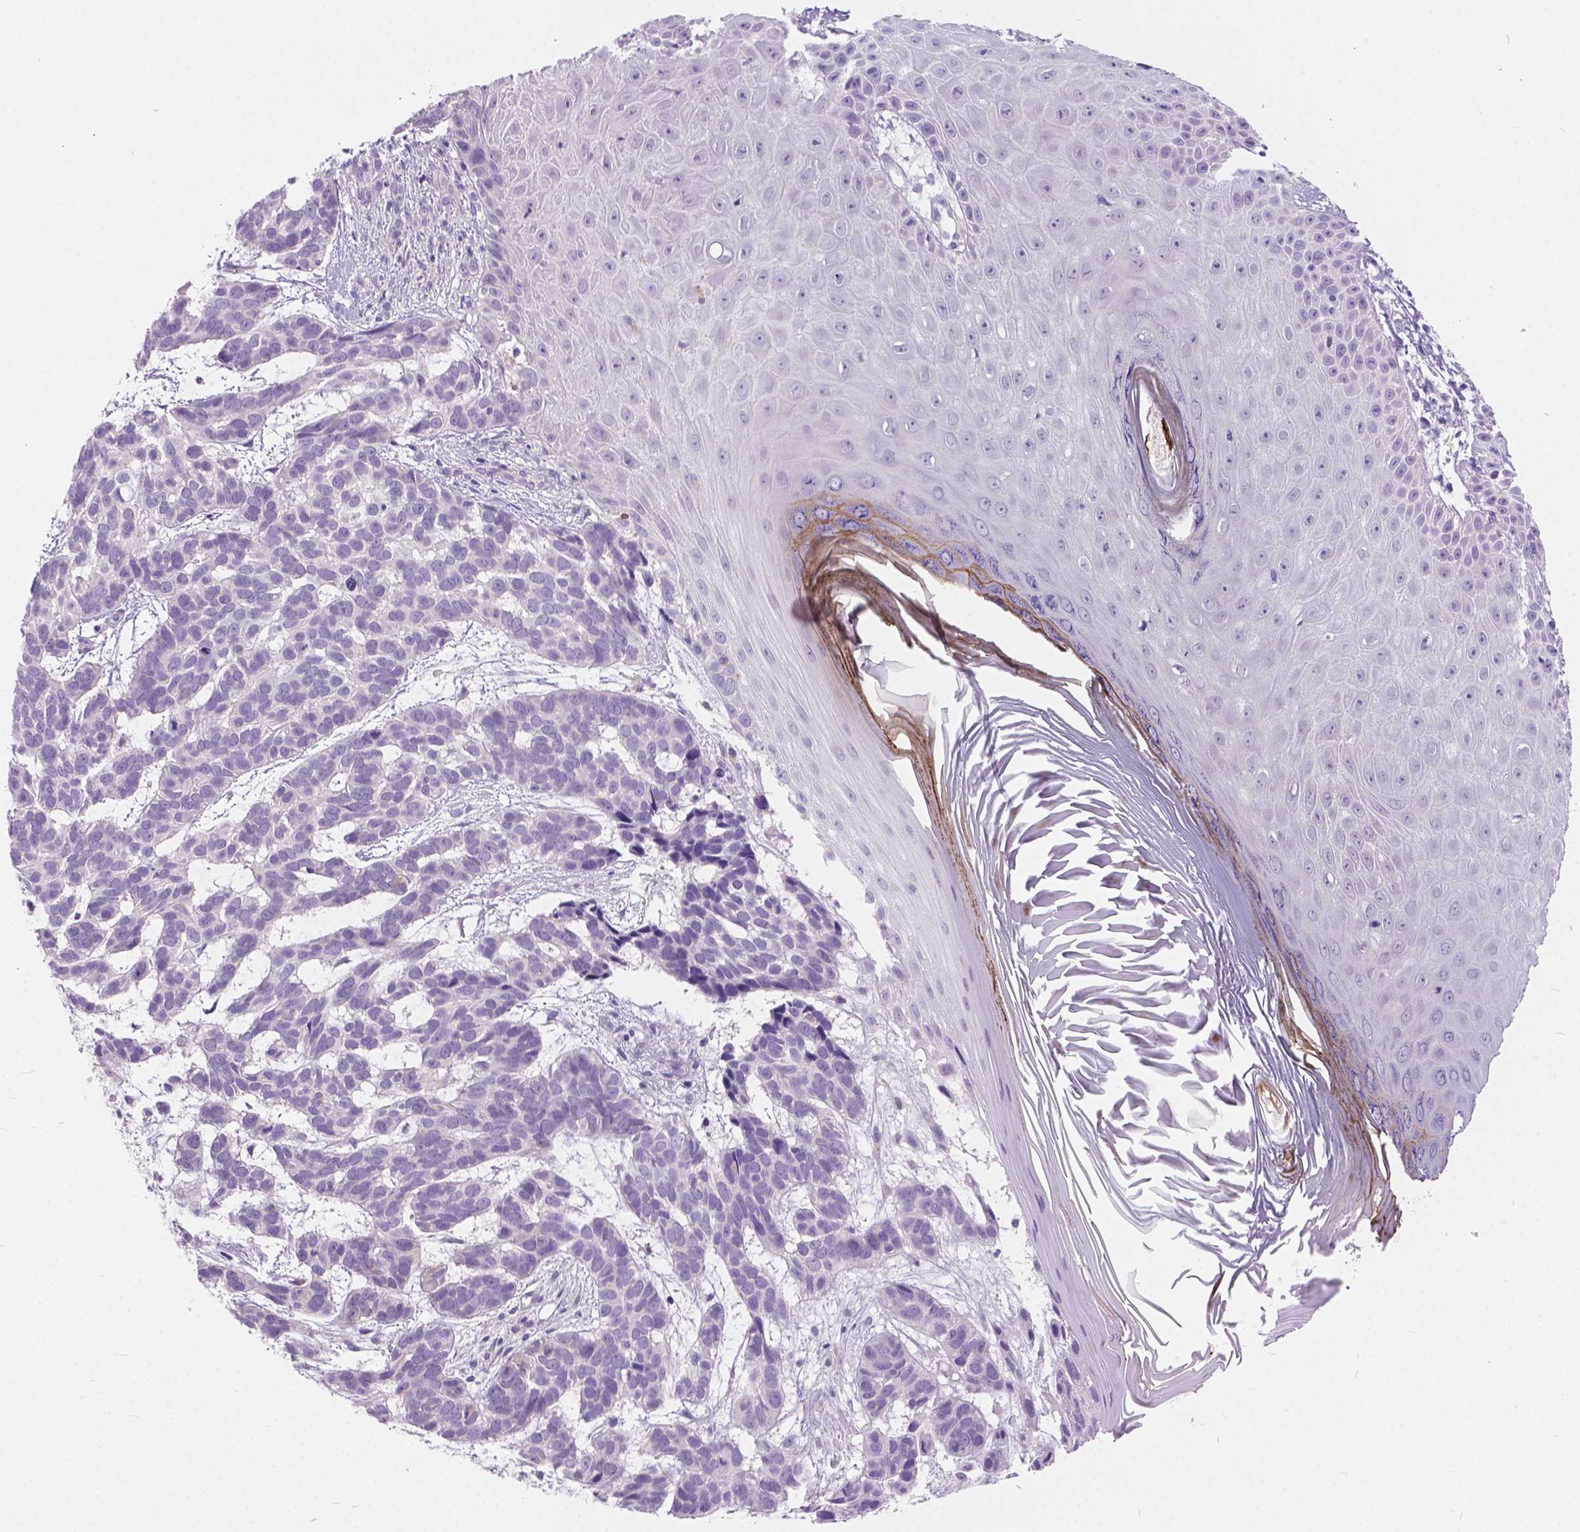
{"staining": {"intensity": "negative", "quantity": "none", "location": "none"}, "tissue": "skin cancer", "cell_type": "Tumor cells", "image_type": "cancer", "snomed": [{"axis": "morphology", "description": "Basal cell carcinoma"}, {"axis": "topography", "description": "Skin"}], "caption": "Immunohistochemistry (IHC) micrograph of basal cell carcinoma (skin) stained for a protein (brown), which shows no expression in tumor cells.", "gene": "ARMS2", "patient": {"sex": "male", "age": 78}}